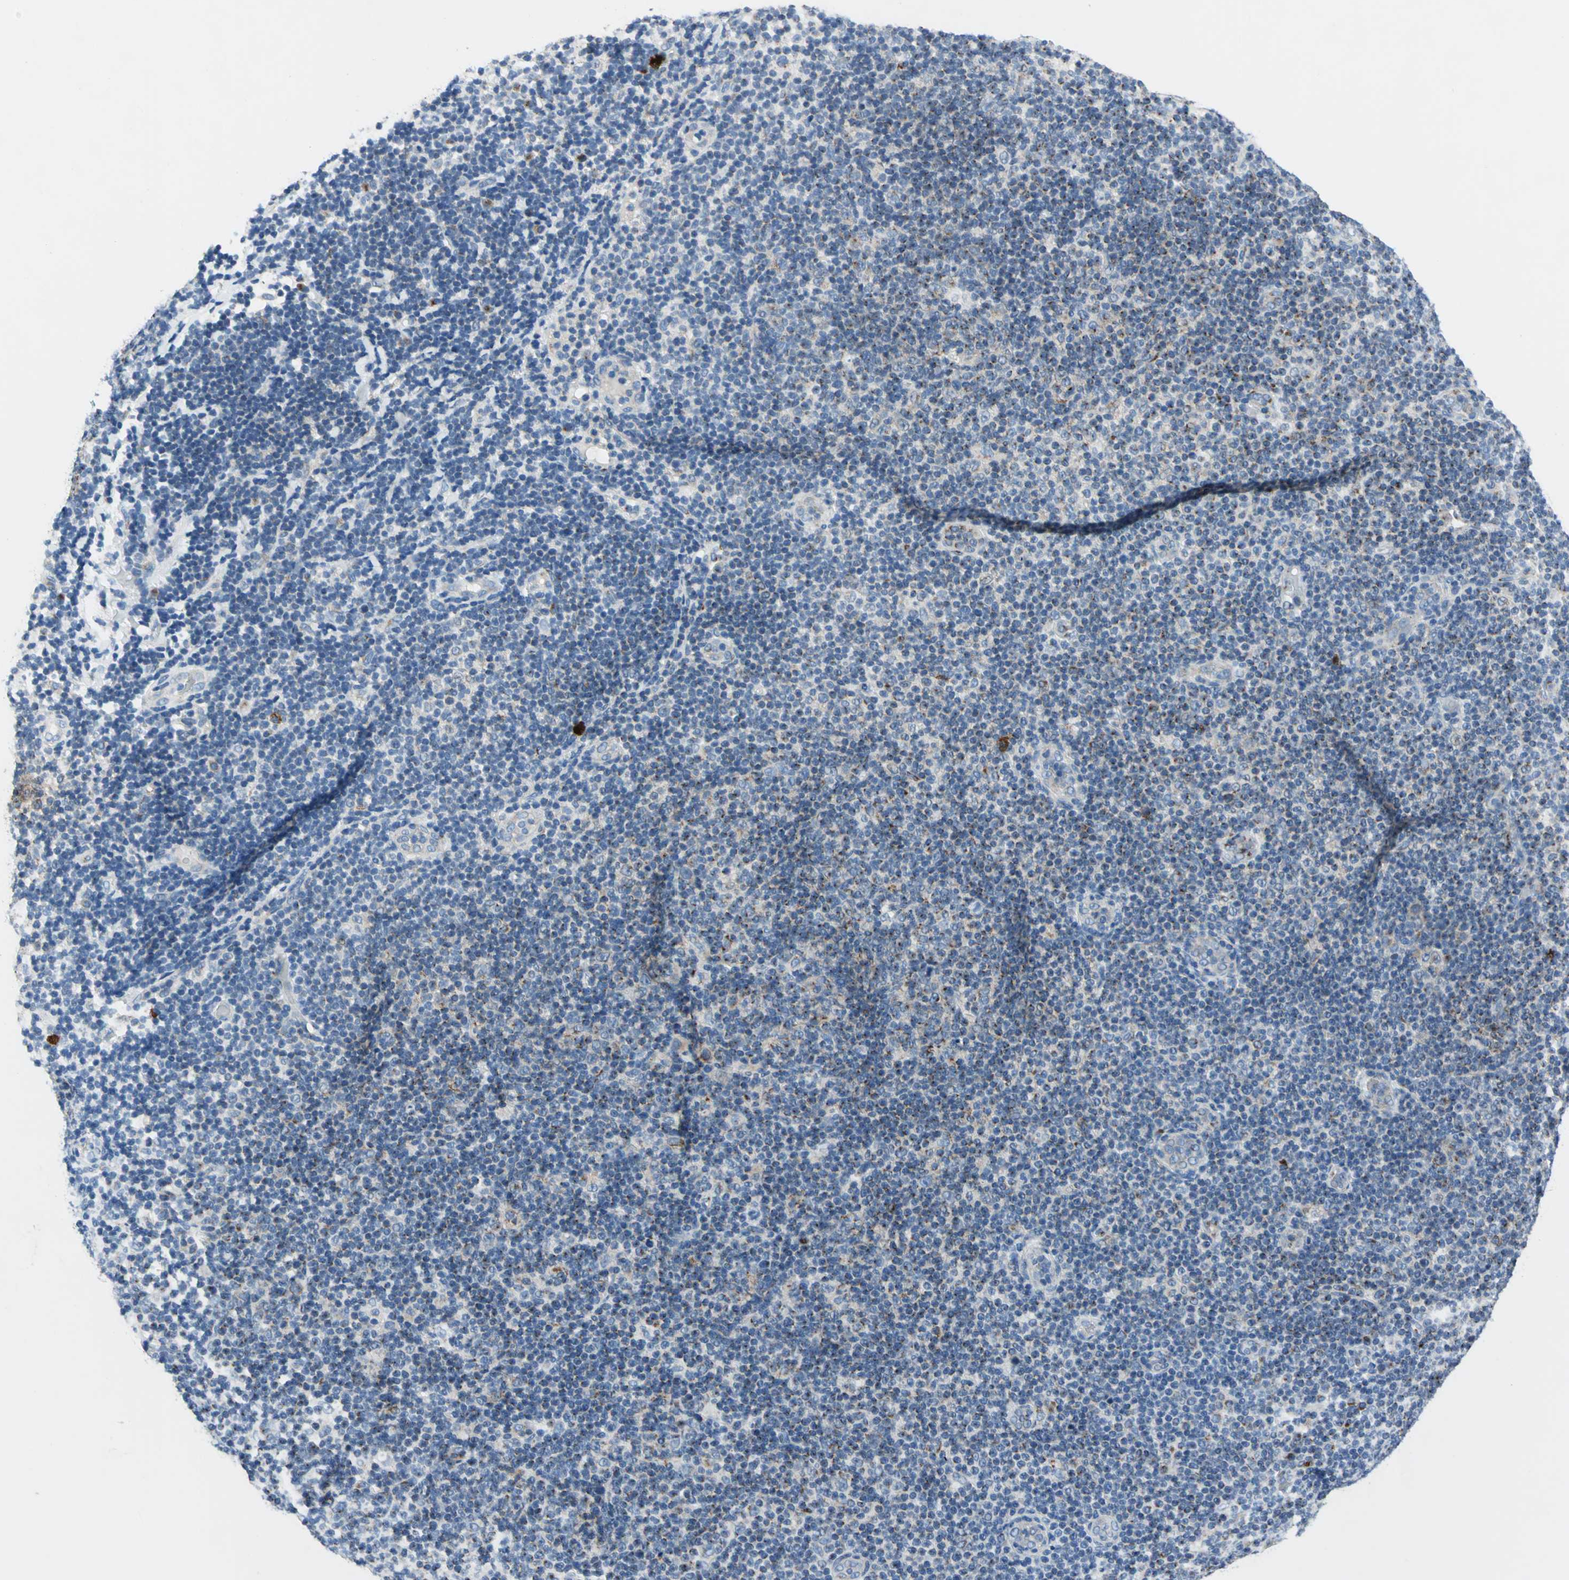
{"staining": {"intensity": "moderate", "quantity": "<25%", "location": "cytoplasmic/membranous"}, "tissue": "lymphoma", "cell_type": "Tumor cells", "image_type": "cancer", "snomed": [{"axis": "morphology", "description": "Malignant lymphoma, non-Hodgkin's type, Low grade"}, {"axis": "topography", "description": "Lymph node"}], "caption": "A high-resolution micrograph shows IHC staining of malignant lymphoma, non-Hodgkin's type (low-grade), which shows moderate cytoplasmic/membranous positivity in approximately <25% of tumor cells.", "gene": "GPR3", "patient": {"sex": "male", "age": 83}}